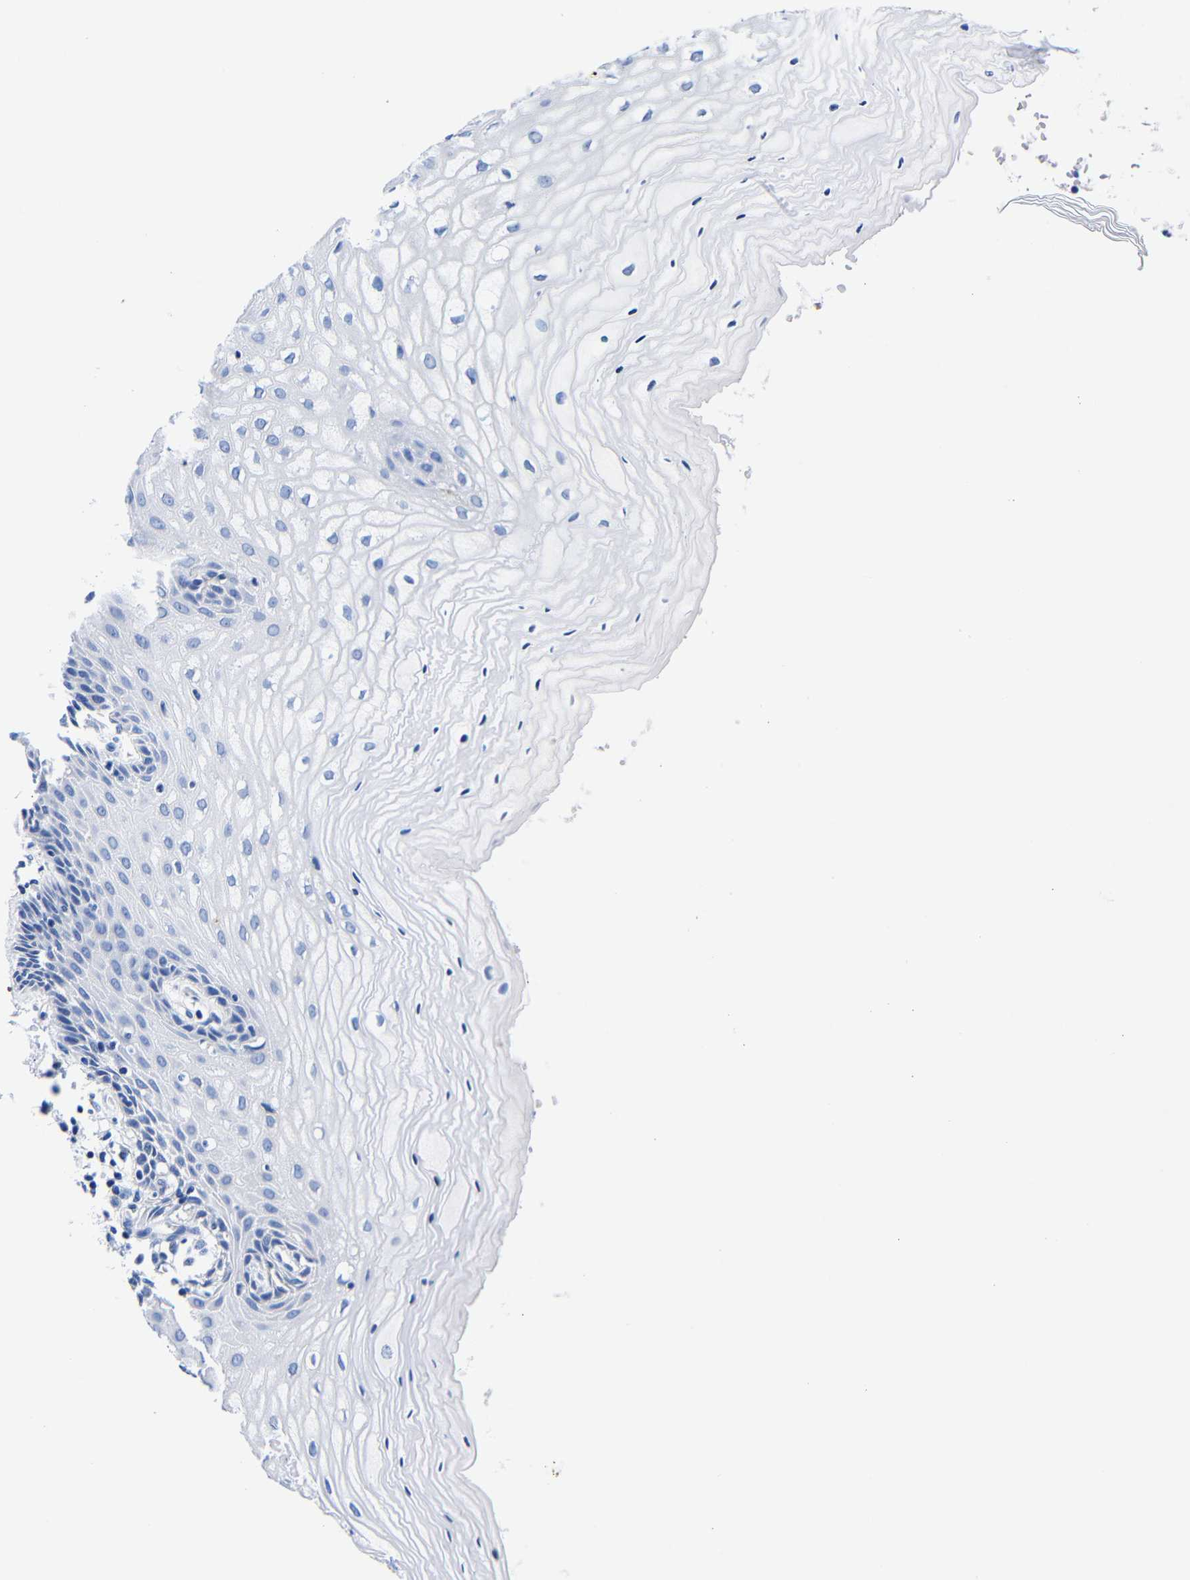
{"staining": {"intensity": "negative", "quantity": "none", "location": "none"}, "tissue": "cervix", "cell_type": "Glandular cells", "image_type": "normal", "snomed": [{"axis": "morphology", "description": "Normal tissue, NOS"}, {"axis": "topography", "description": "Cervix"}], "caption": "Immunohistochemistry (IHC) of unremarkable cervix reveals no staining in glandular cells.", "gene": "CLEC4G", "patient": {"sex": "female", "age": 55}}